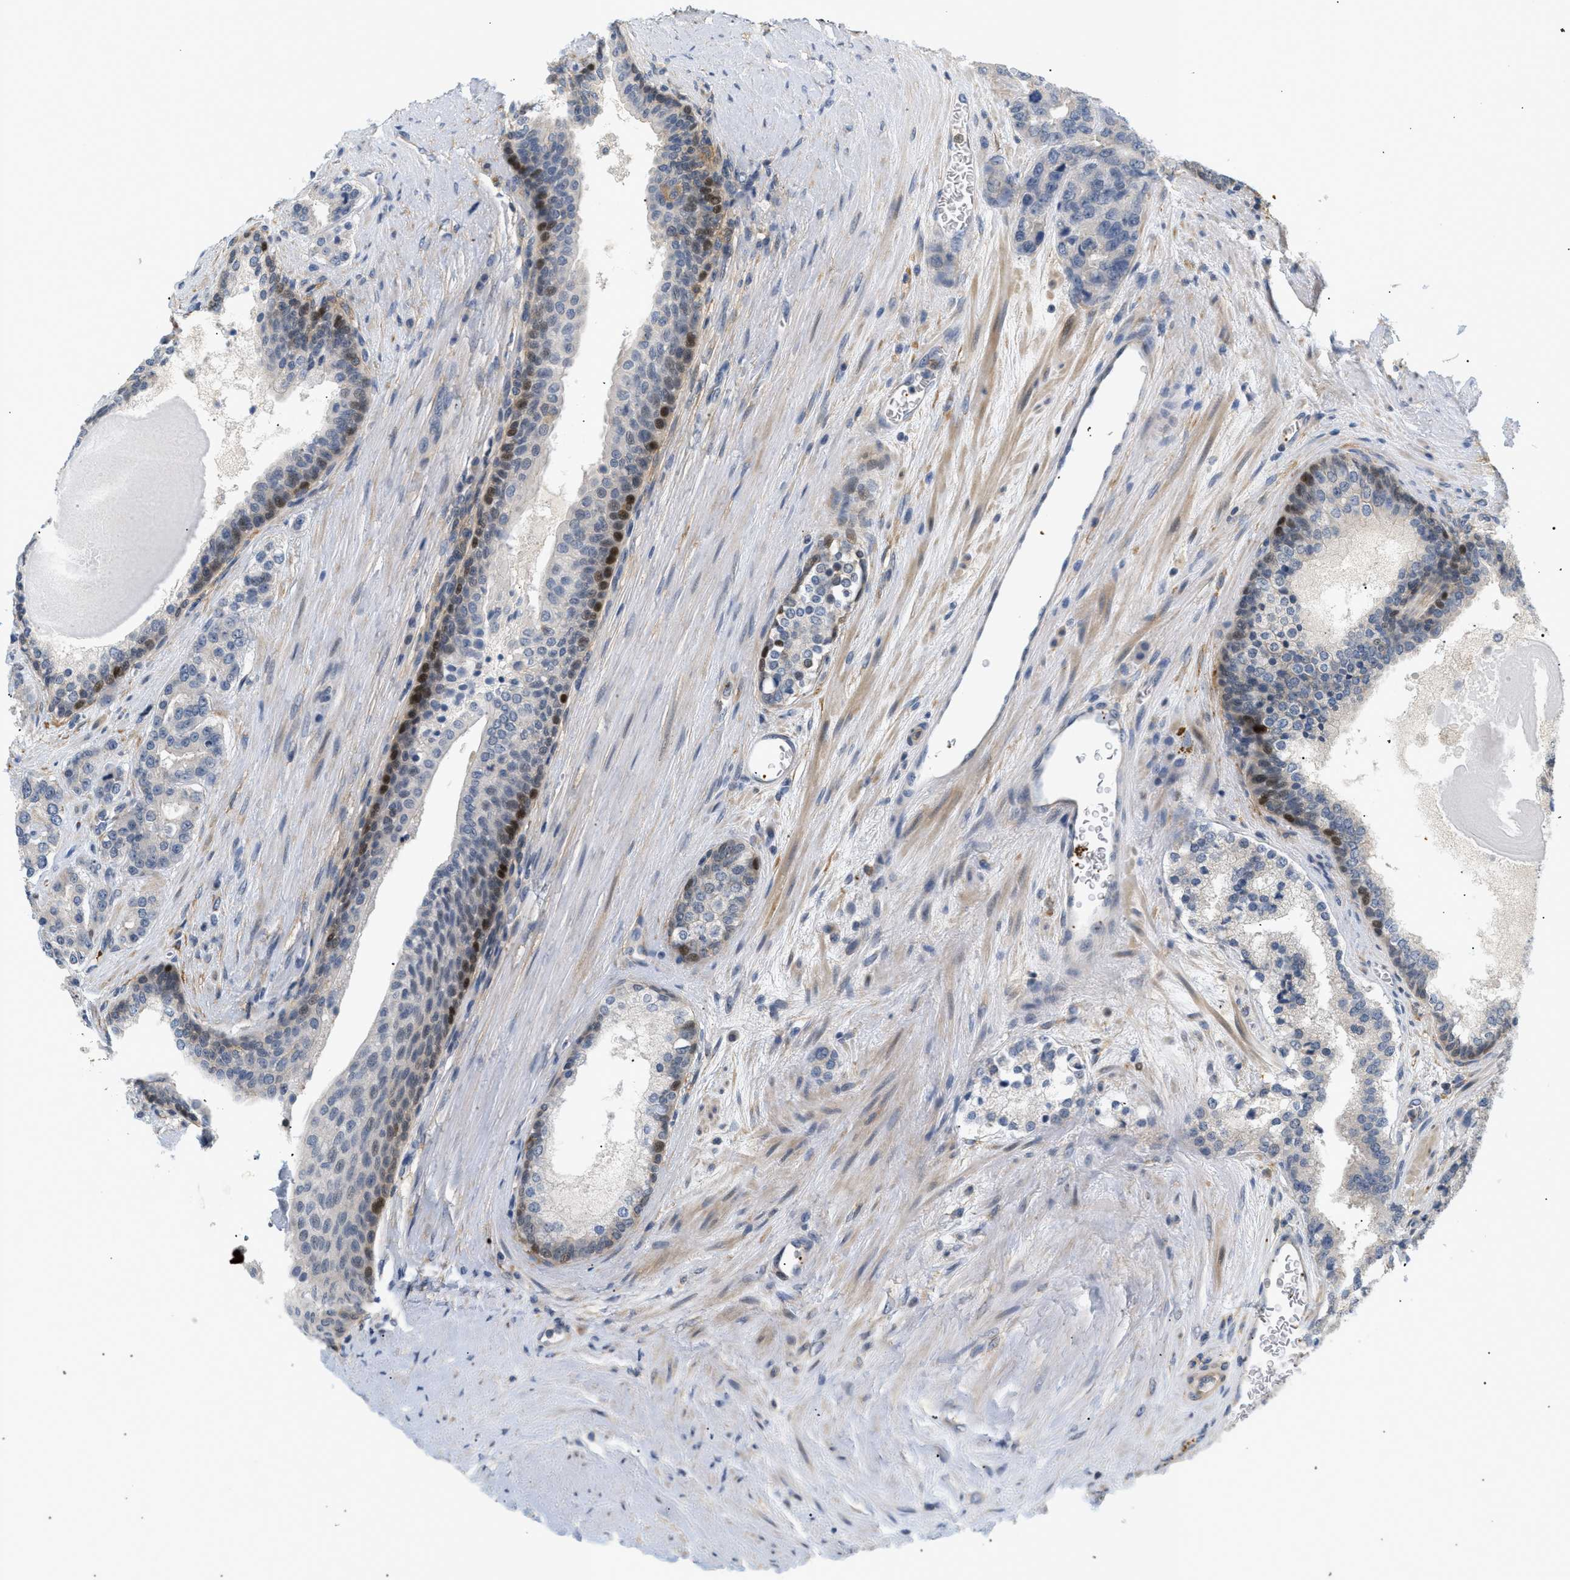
{"staining": {"intensity": "negative", "quantity": "none", "location": "none"}, "tissue": "prostate cancer", "cell_type": "Tumor cells", "image_type": "cancer", "snomed": [{"axis": "morphology", "description": "Adenocarcinoma, High grade"}, {"axis": "topography", "description": "Prostate"}], "caption": "A photomicrograph of human prostate cancer (high-grade adenocarcinoma) is negative for staining in tumor cells.", "gene": "CORO2B", "patient": {"sex": "male", "age": 60}}